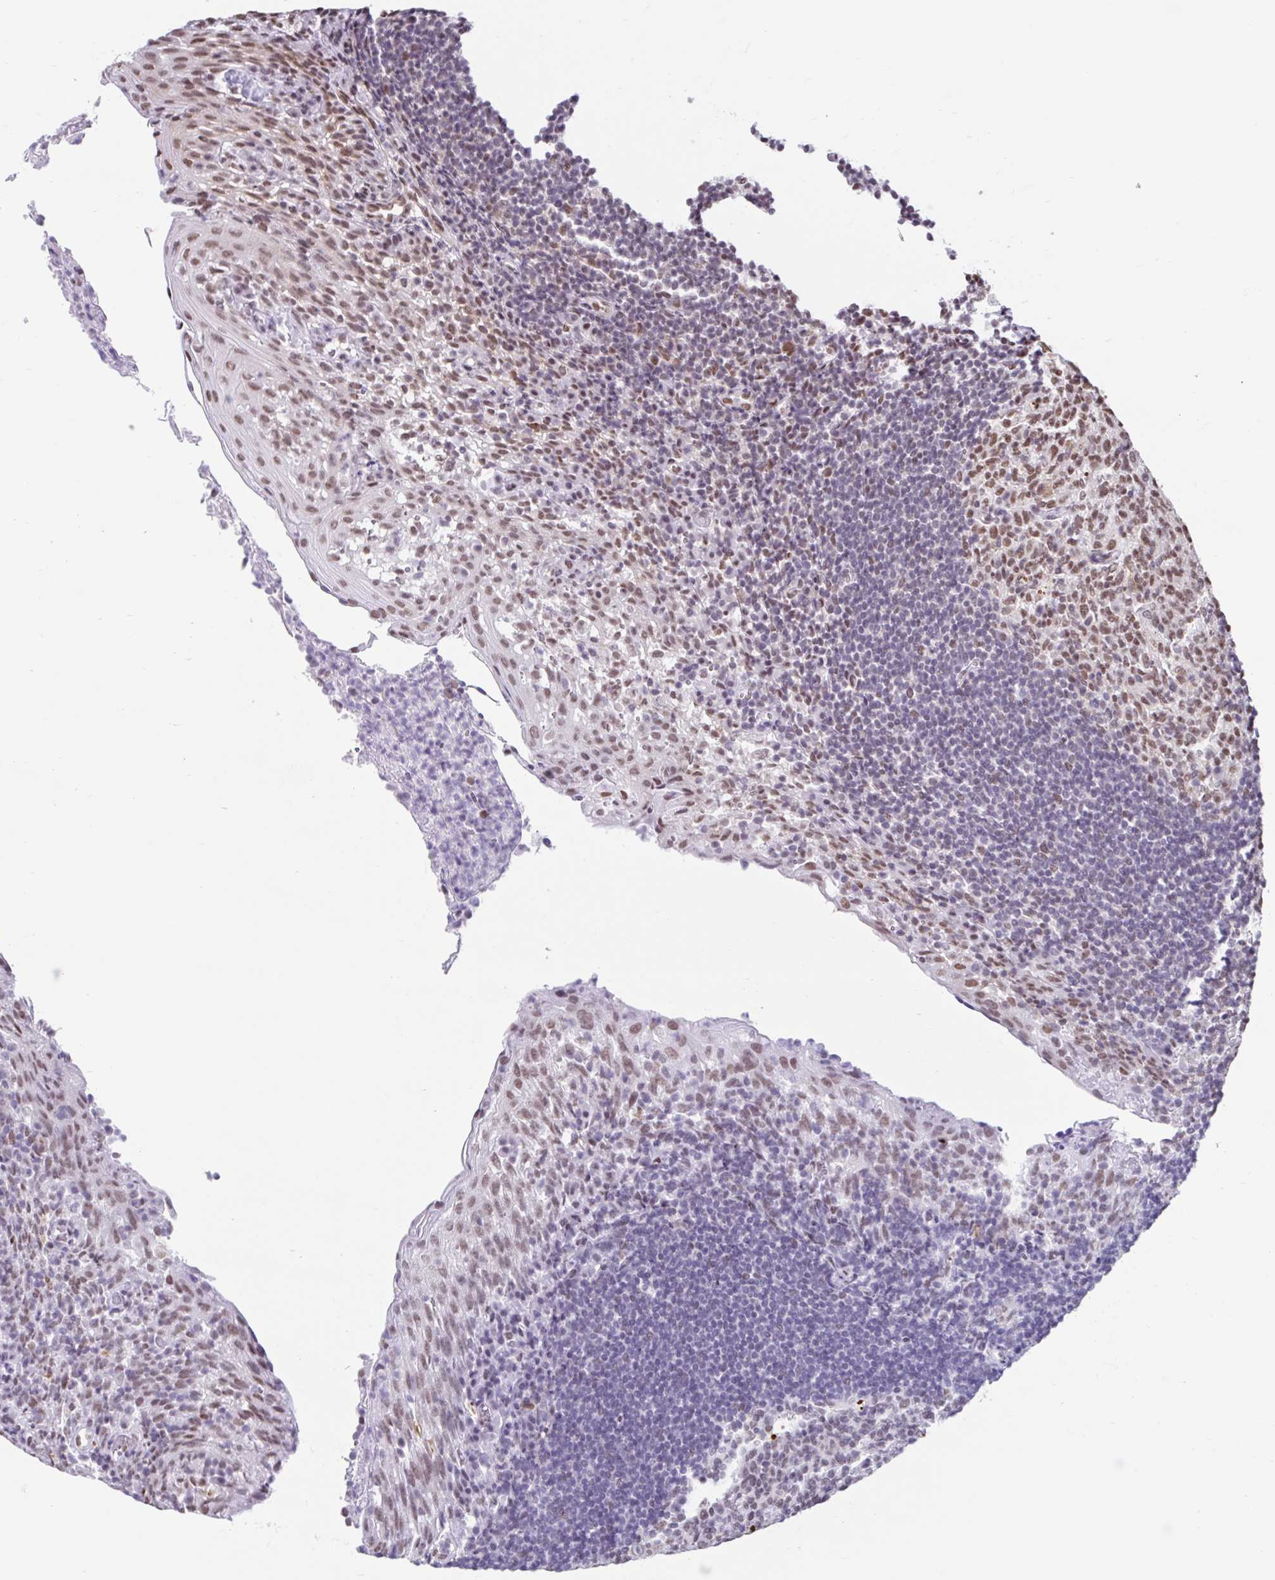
{"staining": {"intensity": "strong", "quantity": "25%-75%", "location": "nuclear"}, "tissue": "tonsil", "cell_type": "Germinal center cells", "image_type": "normal", "snomed": [{"axis": "morphology", "description": "Normal tissue, NOS"}, {"axis": "topography", "description": "Tonsil"}], "caption": "DAB immunohistochemical staining of normal tonsil reveals strong nuclear protein staining in about 25%-75% of germinal center cells.", "gene": "KHDRBS1", "patient": {"sex": "female", "age": 10}}